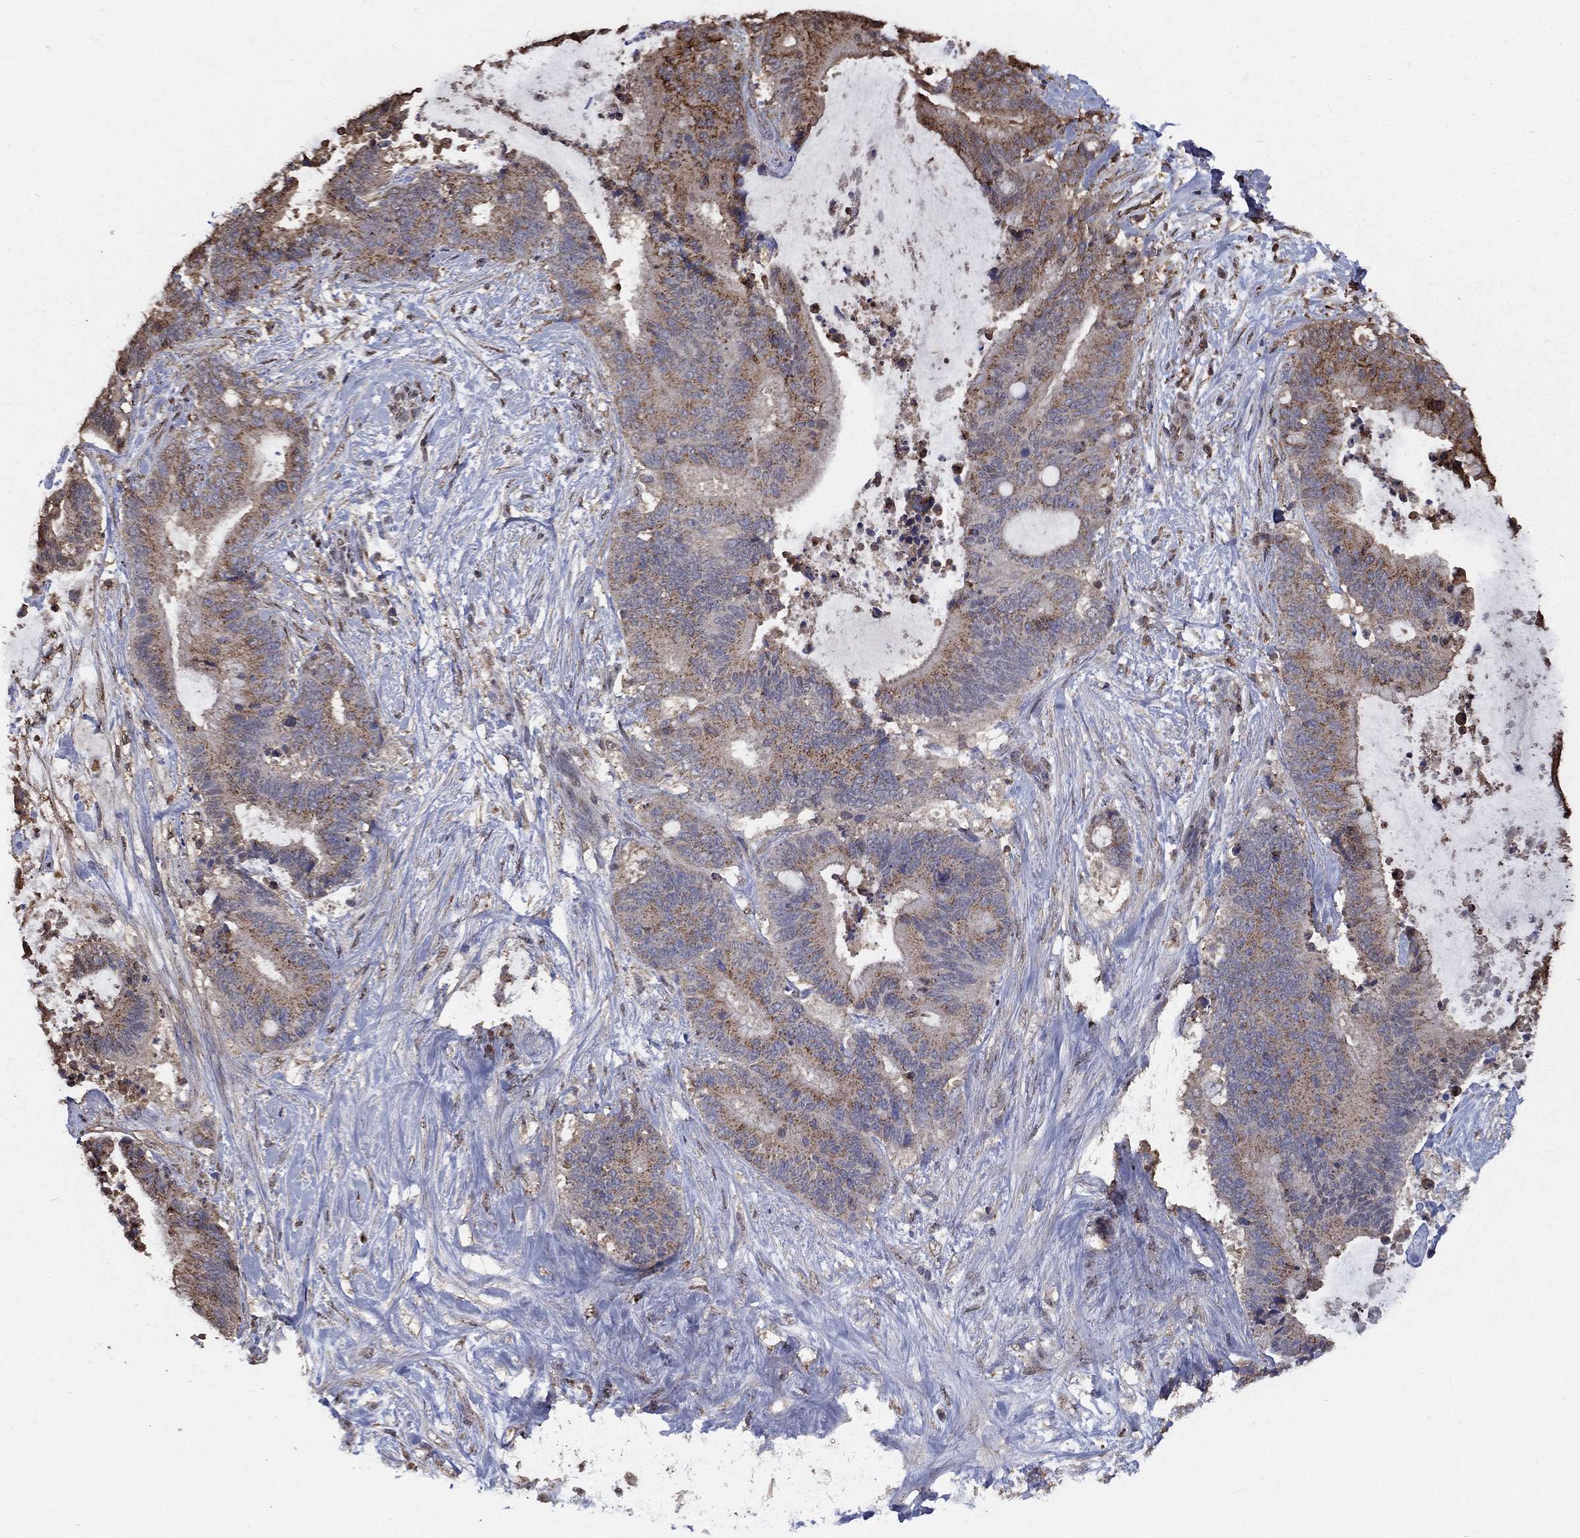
{"staining": {"intensity": "moderate", "quantity": ">75%", "location": "cytoplasmic/membranous"}, "tissue": "liver cancer", "cell_type": "Tumor cells", "image_type": "cancer", "snomed": [{"axis": "morphology", "description": "Cholangiocarcinoma"}, {"axis": "topography", "description": "Liver"}], "caption": "A medium amount of moderate cytoplasmic/membranous positivity is appreciated in approximately >75% of tumor cells in cholangiocarcinoma (liver) tissue.", "gene": "GPR183", "patient": {"sex": "female", "age": 73}}